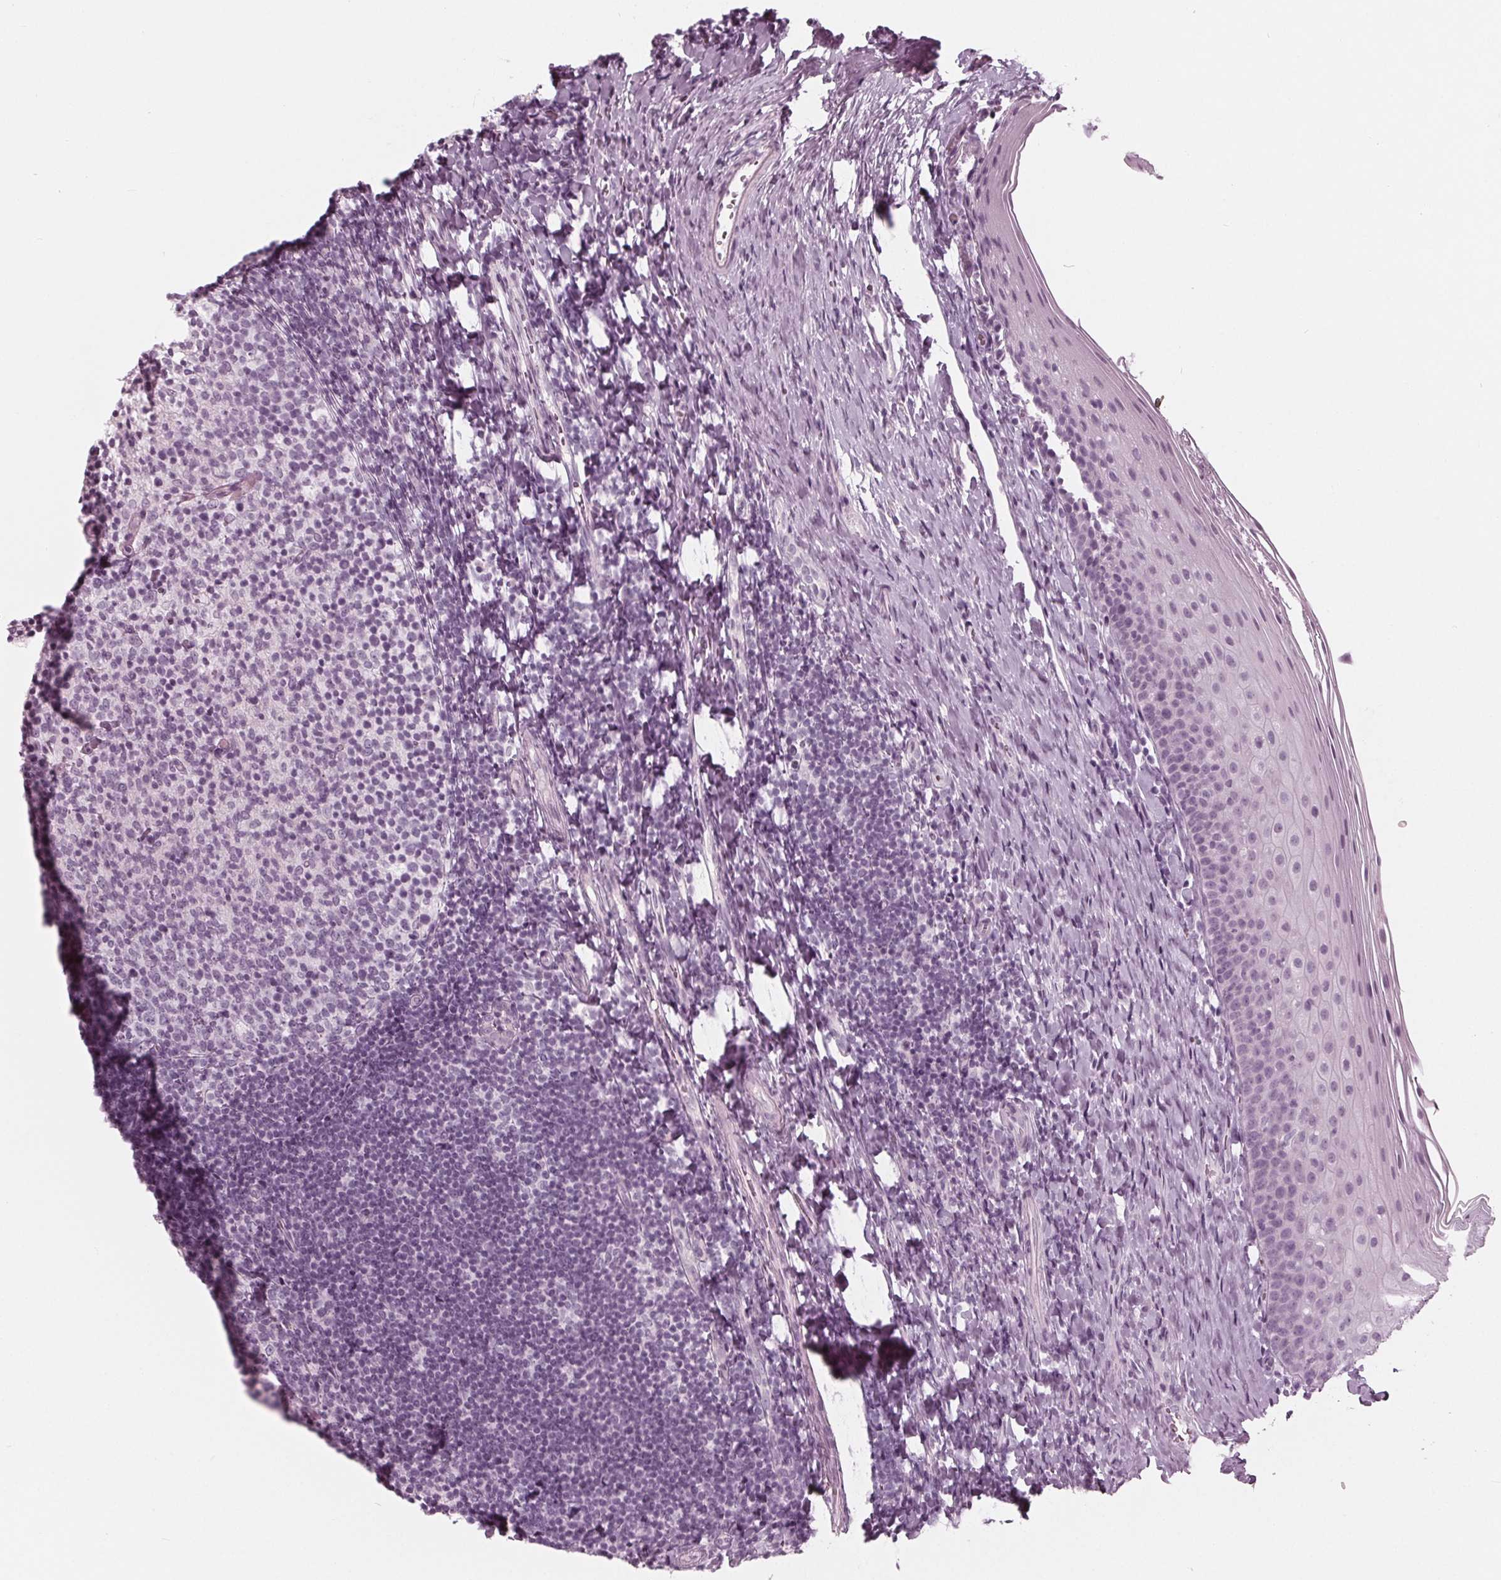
{"staining": {"intensity": "negative", "quantity": "none", "location": "none"}, "tissue": "tonsil", "cell_type": "Germinal center cells", "image_type": "normal", "snomed": [{"axis": "morphology", "description": "Normal tissue, NOS"}, {"axis": "topography", "description": "Tonsil"}], "caption": "Immunohistochemistry (IHC) of benign human tonsil reveals no positivity in germinal center cells. (DAB IHC, high magnification).", "gene": "KRT28", "patient": {"sex": "female", "age": 10}}